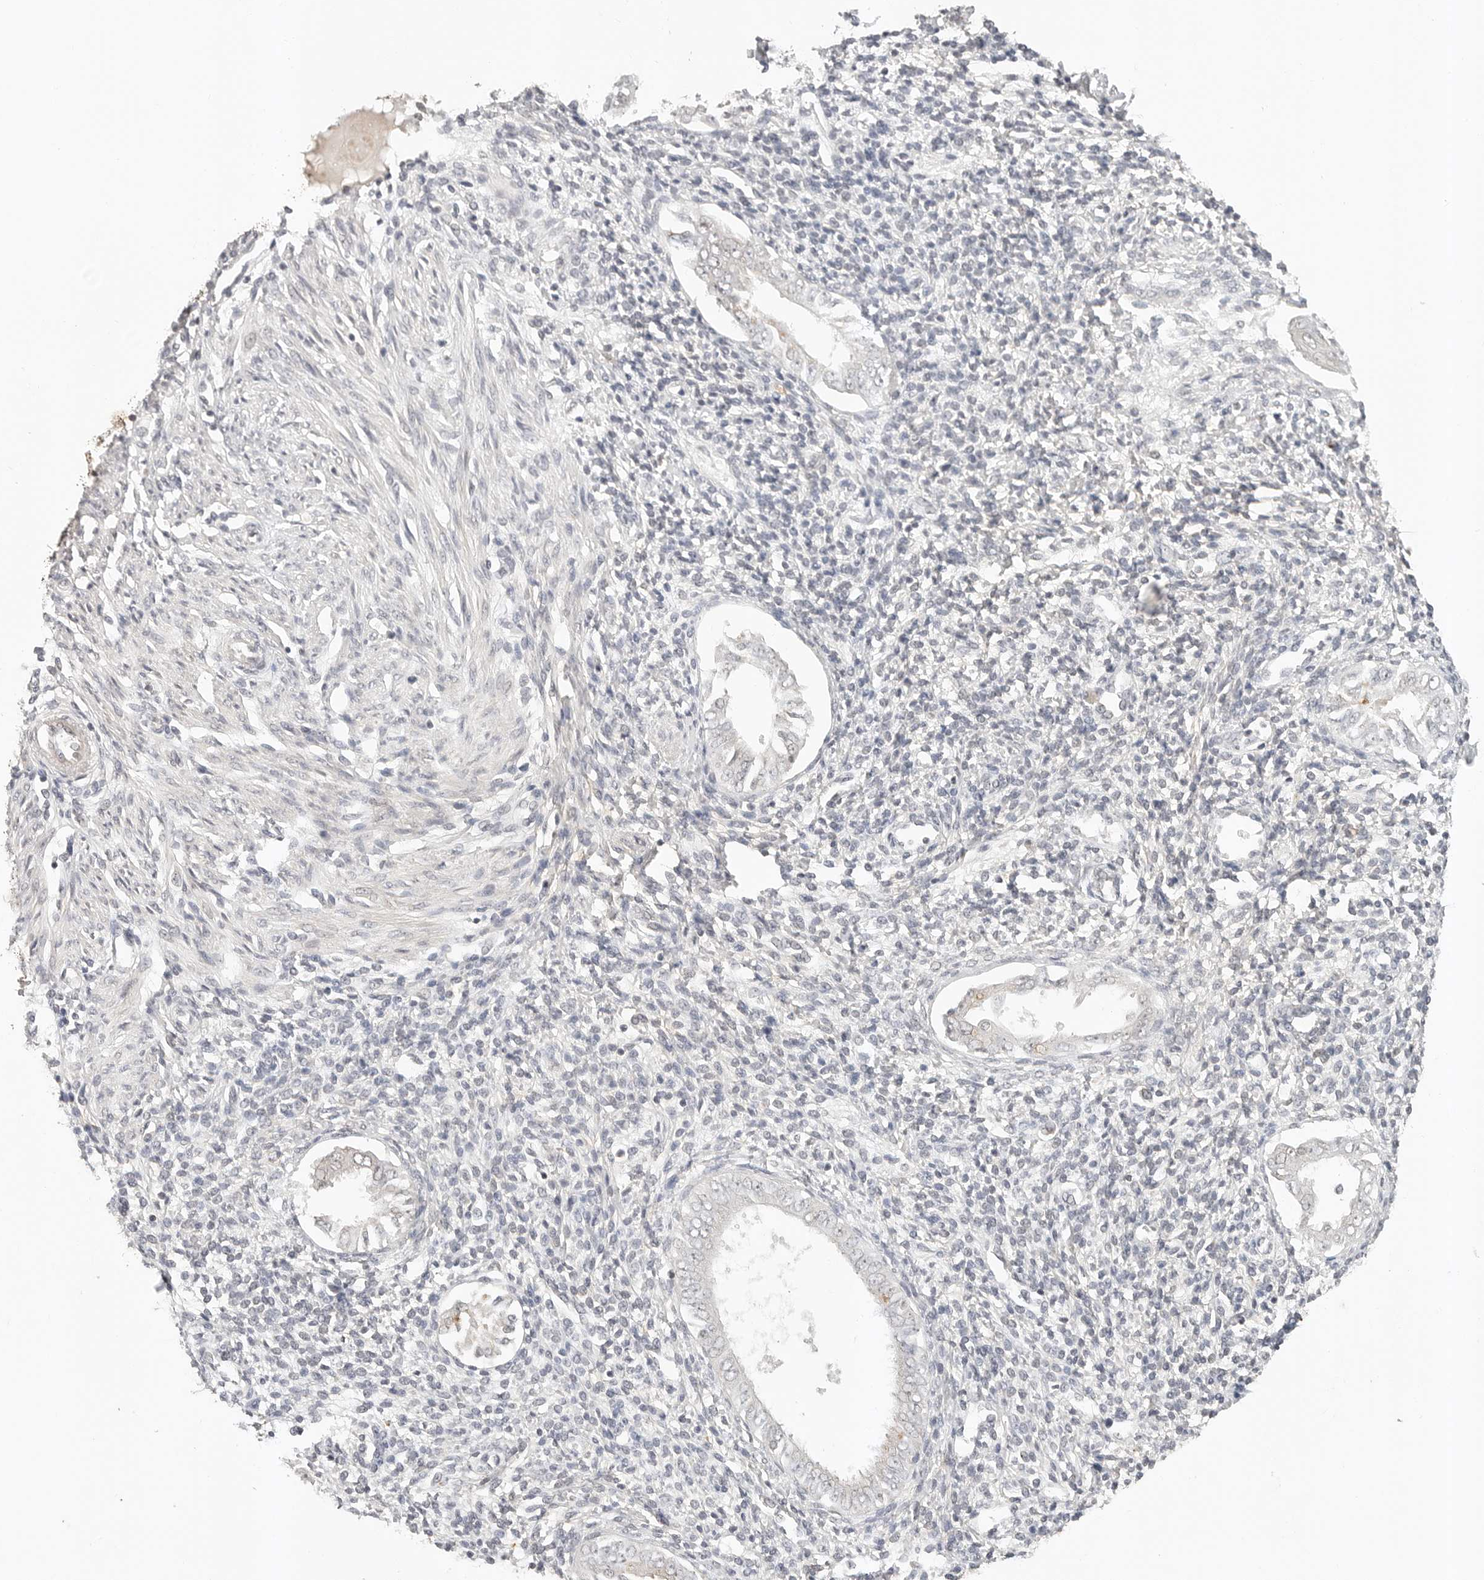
{"staining": {"intensity": "negative", "quantity": "none", "location": "none"}, "tissue": "endometrium", "cell_type": "Cells in endometrial stroma", "image_type": "normal", "snomed": [{"axis": "morphology", "description": "Normal tissue, NOS"}, {"axis": "topography", "description": "Endometrium"}], "caption": "This is an immunohistochemistry (IHC) micrograph of unremarkable human endometrium. There is no expression in cells in endometrial stroma.", "gene": "IL24", "patient": {"sex": "female", "age": 66}}